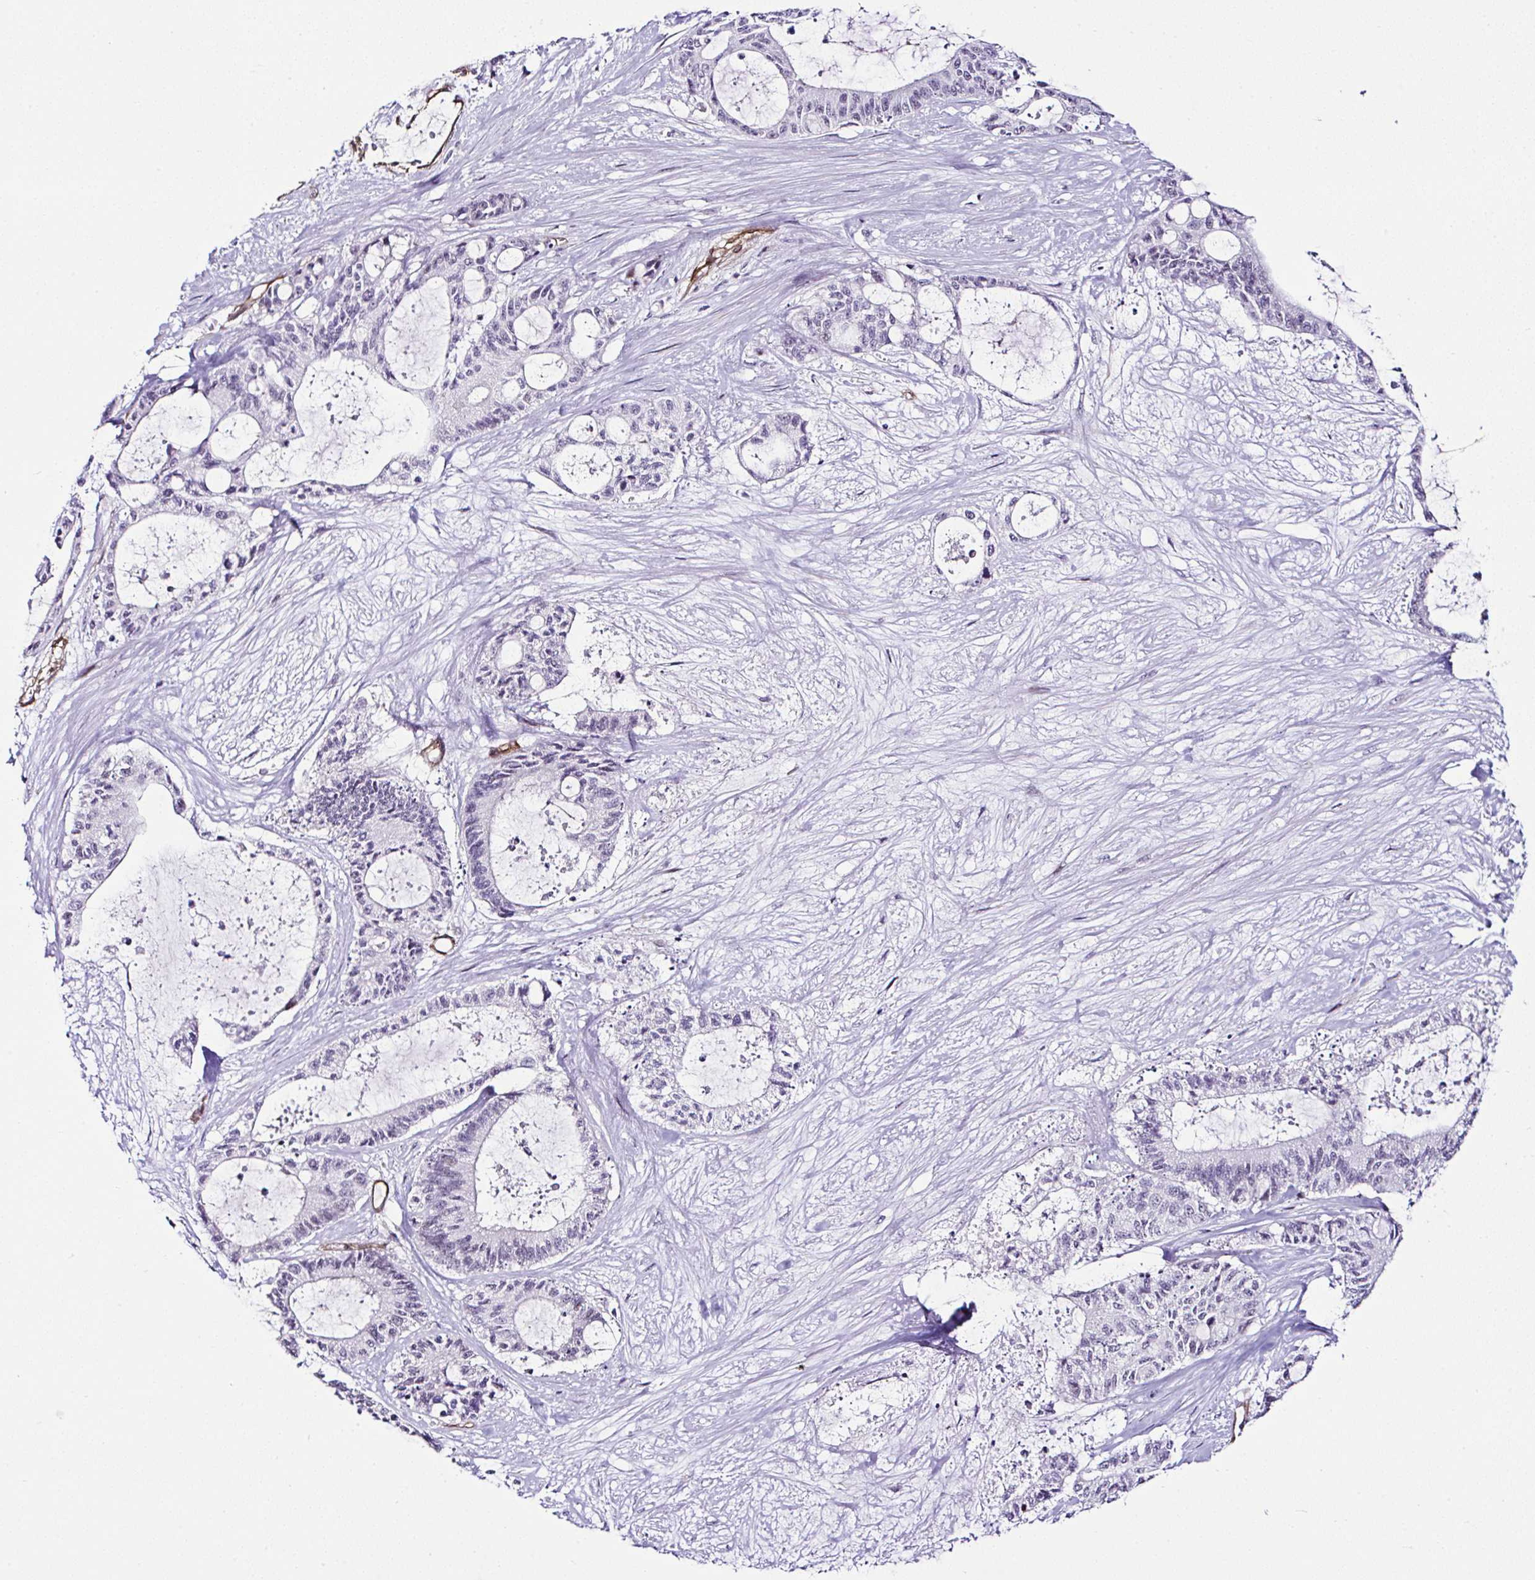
{"staining": {"intensity": "negative", "quantity": "none", "location": "none"}, "tissue": "liver cancer", "cell_type": "Tumor cells", "image_type": "cancer", "snomed": [{"axis": "morphology", "description": "Normal tissue, NOS"}, {"axis": "morphology", "description": "Cholangiocarcinoma"}, {"axis": "topography", "description": "Liver"}, {"axis": "topography", "description": "Peripheral nerve tissue"}], "caption": "DAB (3,3'-diaminobenzidine) immunohistochemical staining of human liver cancer displays no significant expression in tumor cells.", "gene": "FBXO34", "patient": {"sex": "female", "age": 73}}